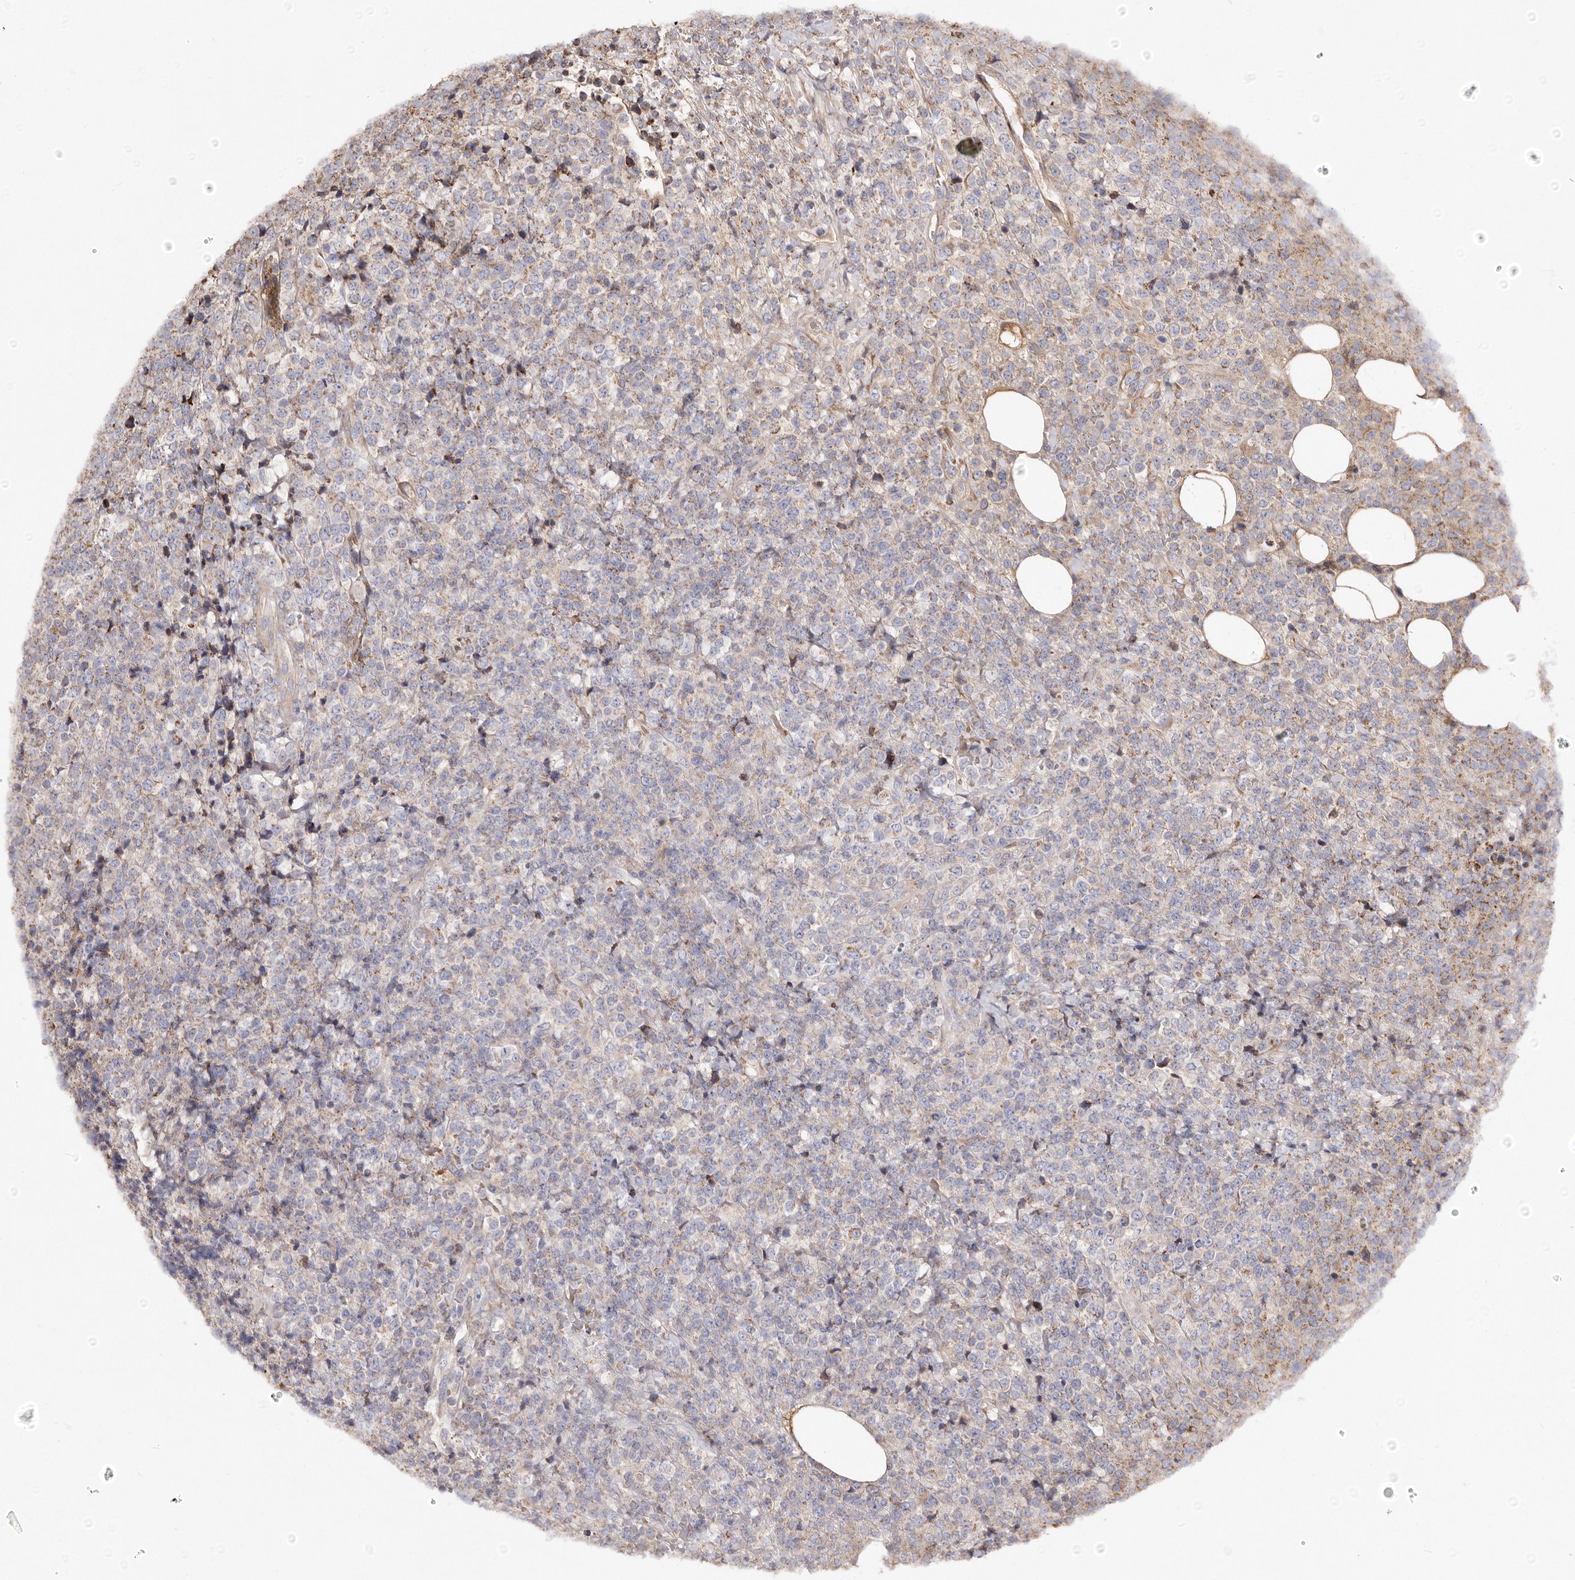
{"staining": {"intensity": "moderate", "quantity": "<25%", "location": "cytoplasmic/membranous"}, "tissue": "lymphoma", "cell_type": "Tumor cells", "image_type": "cancer", "snomed": [{"axis": "morphology", "description": "Malignant lymphoma, non-Hodgkin's type, High grade"}, {"axis": "topography", "description": "Lymph node"}], "caption": "Immunohistochemistry (IHC) histopathology image of neoplastic tissue: human lymphoma stained using immunohistochemistry reveals low levels of moderate protein expression localized specifically in the cytoplasmic/membranous of tumor cells, appearing as a cytoplasmic/membranous brown color.", "gene": "MACC1", "patient": {"sex": "male", "age": 13}}